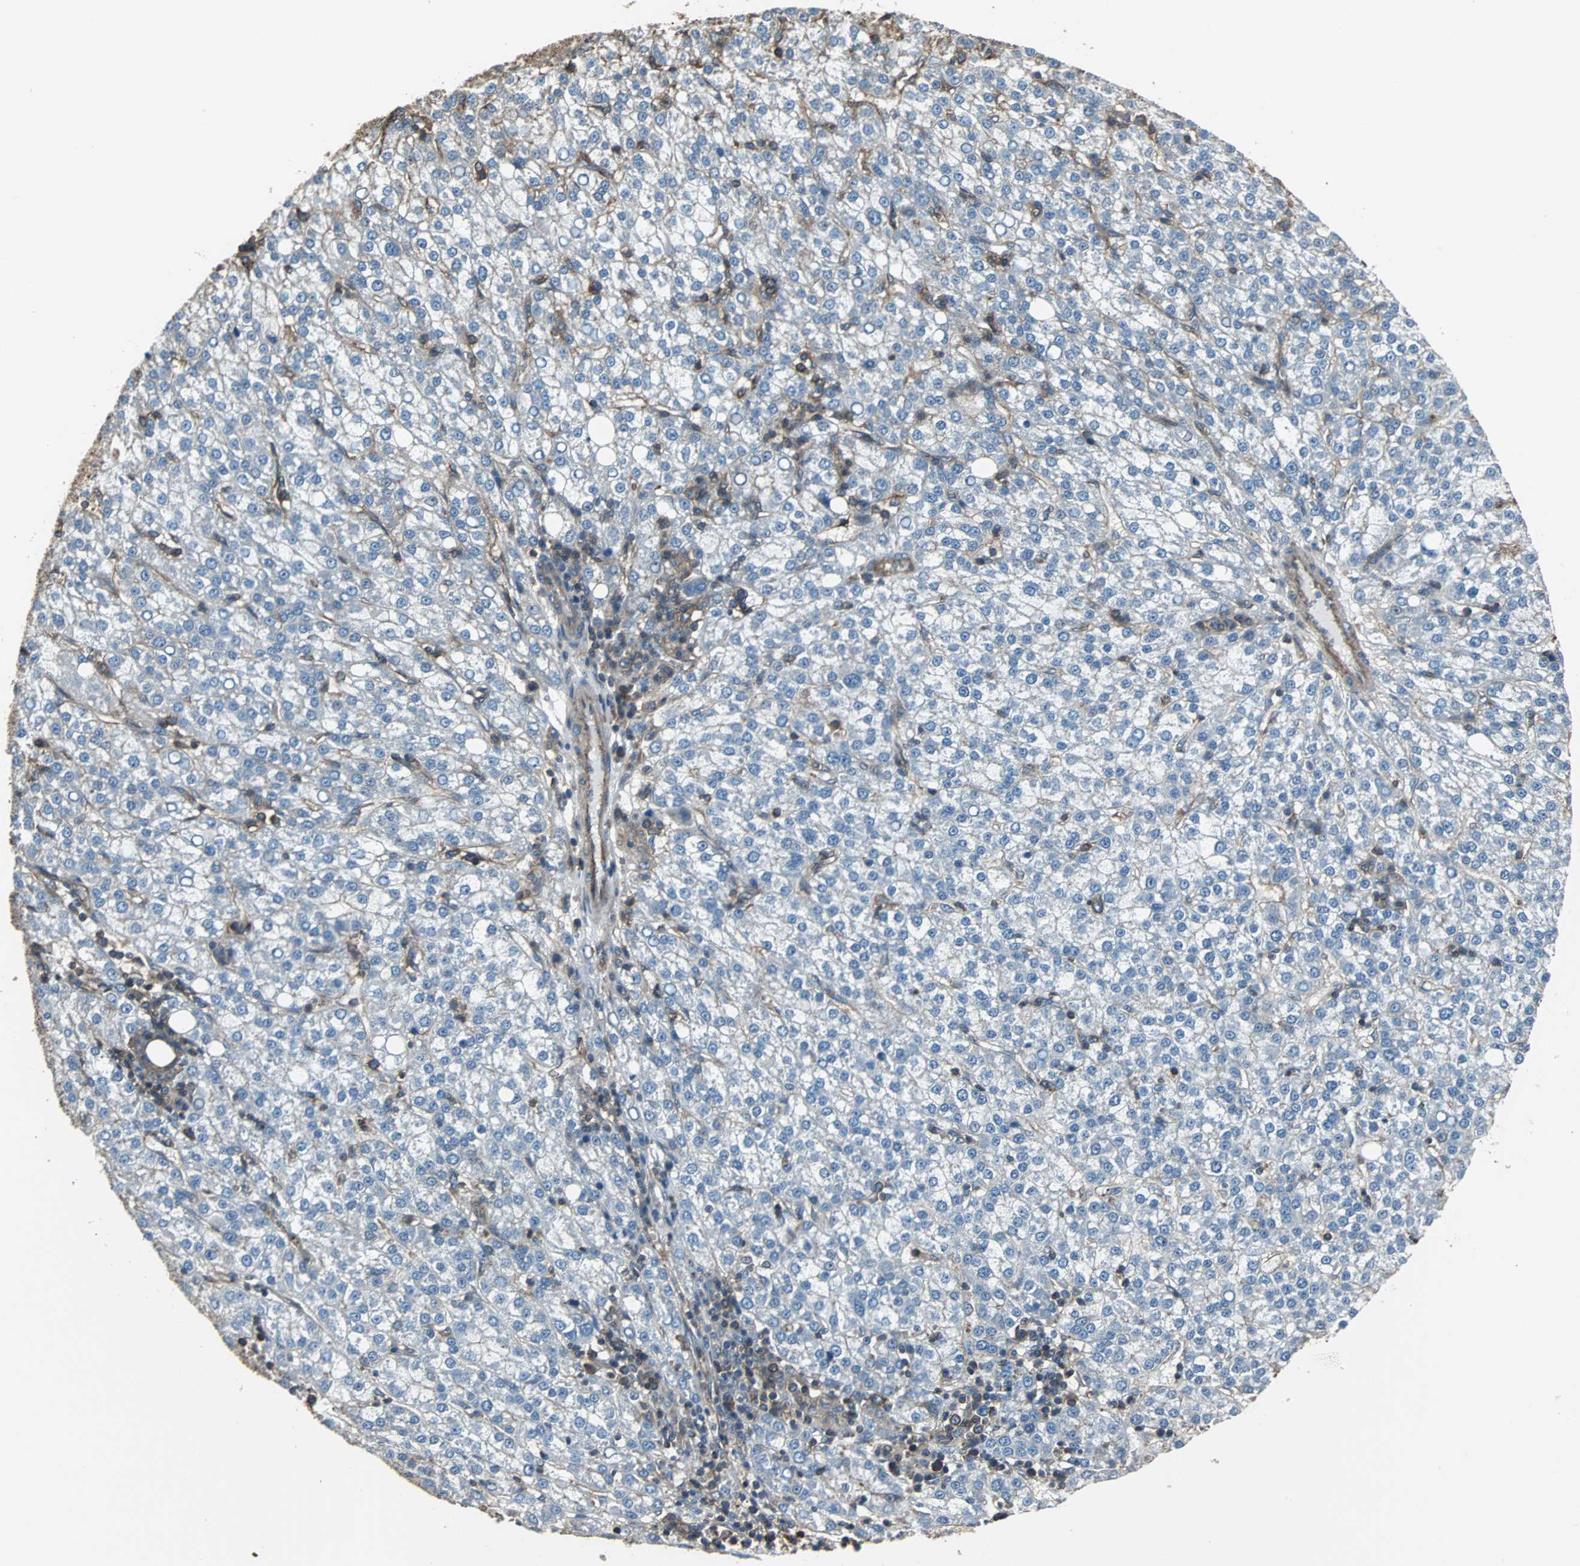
{"staining": {"intensity": "negative", "quantity": "none", "location": "none"}, "tissue": "liver cancer", "cell_type": "Tumor cells", "image_type": "cancer", "snomed": [{"axis": "morphology", "description": "Carcinoma, Hepatocellular, NOS"}, {"axis": "topography", "description": "Liver"}], "caption": "Immunohistochemistry (IHC) image of neoplastic tissue: liver cancer stained with DAB (3,3'-diaminobenzidine) demonstrates no significant protein expression in tumor cells.", "gene": "ACTN1", "patient": {"sex": "female", "age": 58}}